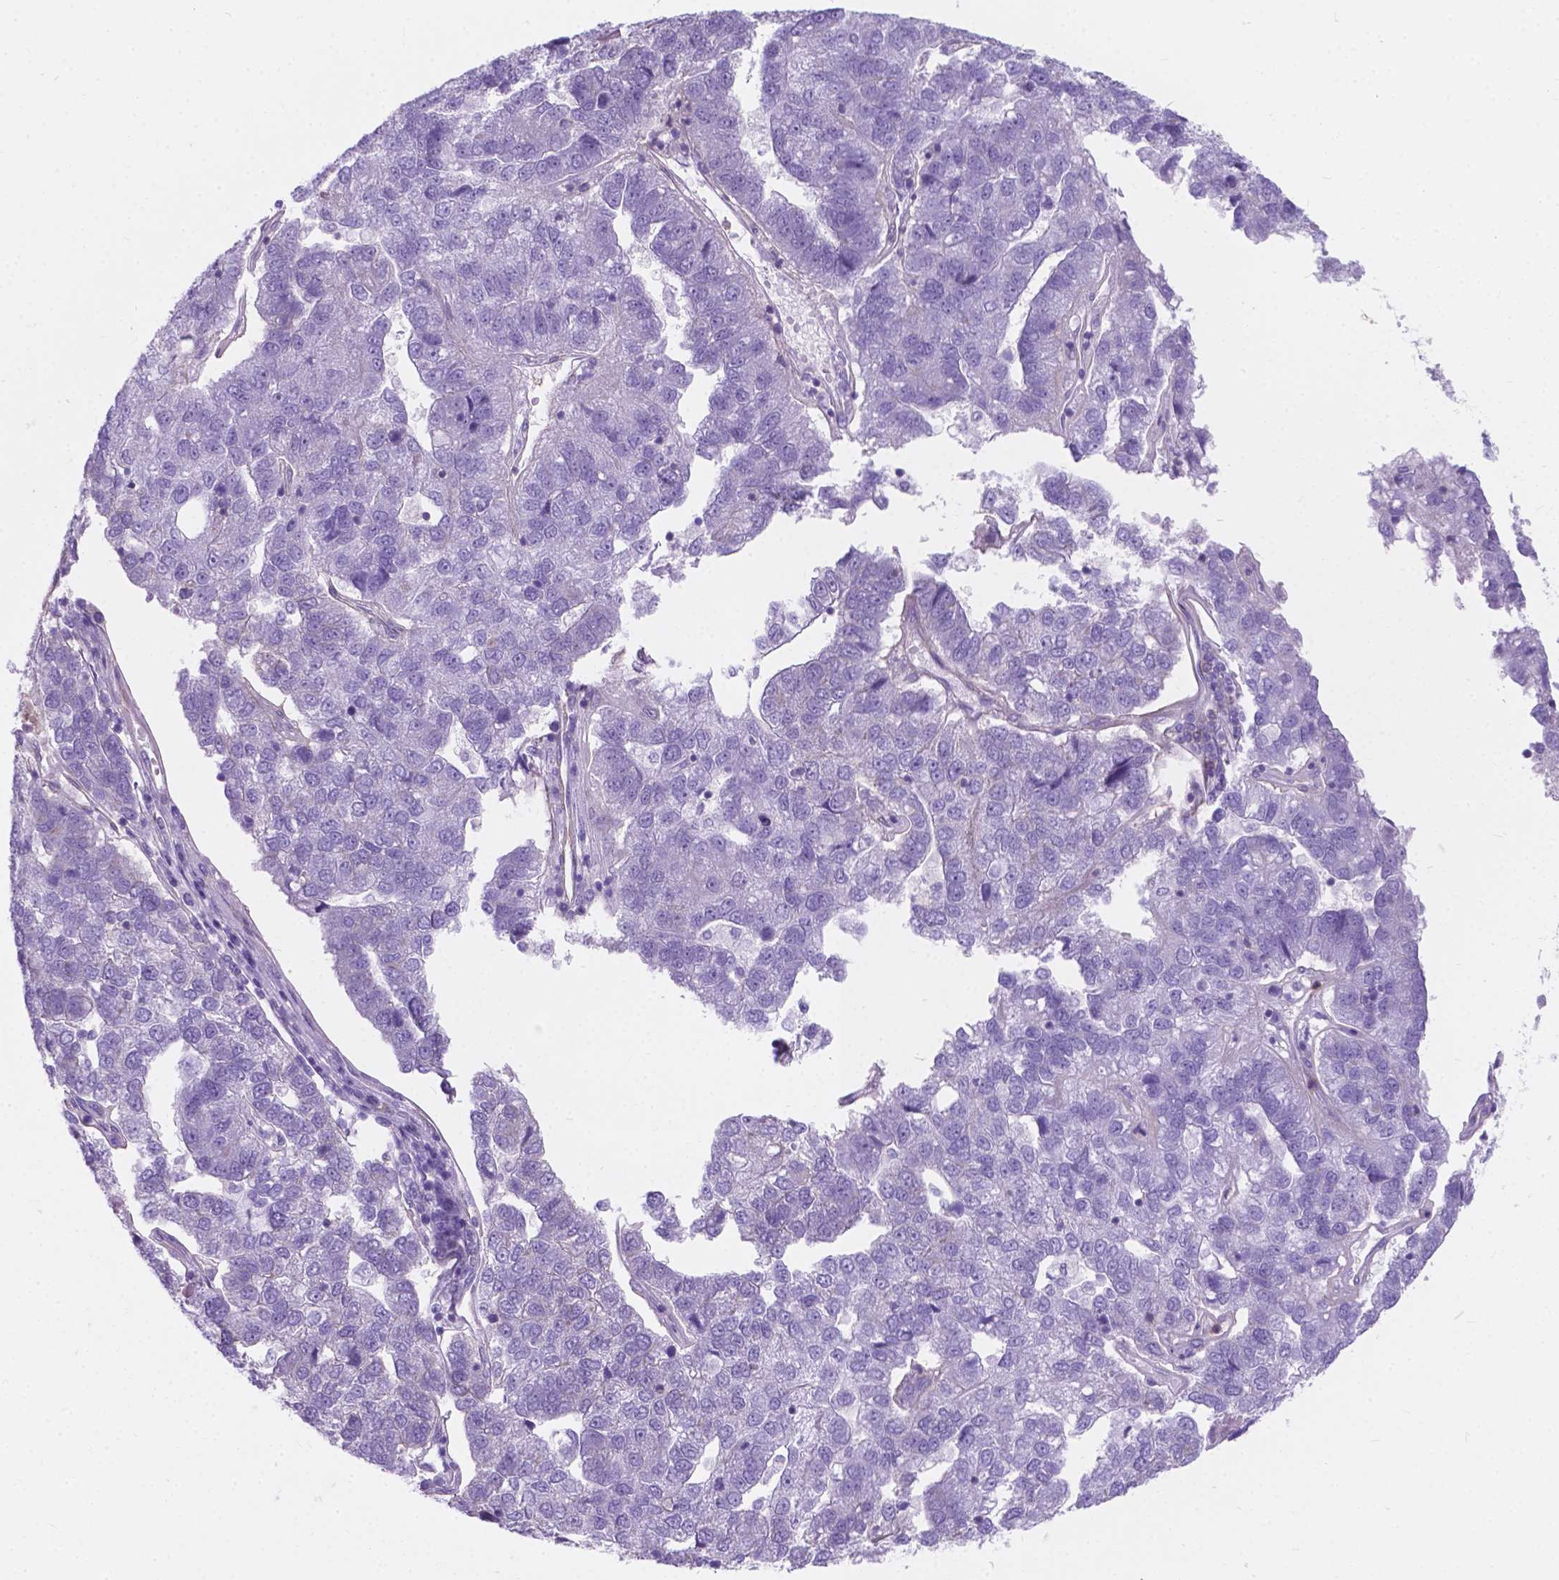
{"staining": {"intensity": "negative", "quantity": "none", "location": "none"}, "tissue": "pancreatic cancer", "cell_type": "Tumor cells", "image_type": "cancer", "snomed": [{"axis": "morphology", "description": "Adenocarcinoma, NOS"}, {"axis": "topography", "description": "Pancreas"}], "caption": "Pancreatic cancer was stained to show a protein in brown. There is no significant expression in tumor cells.", "gene": "KIAA0040", "patient": {"sex": "female", "age": 61}}